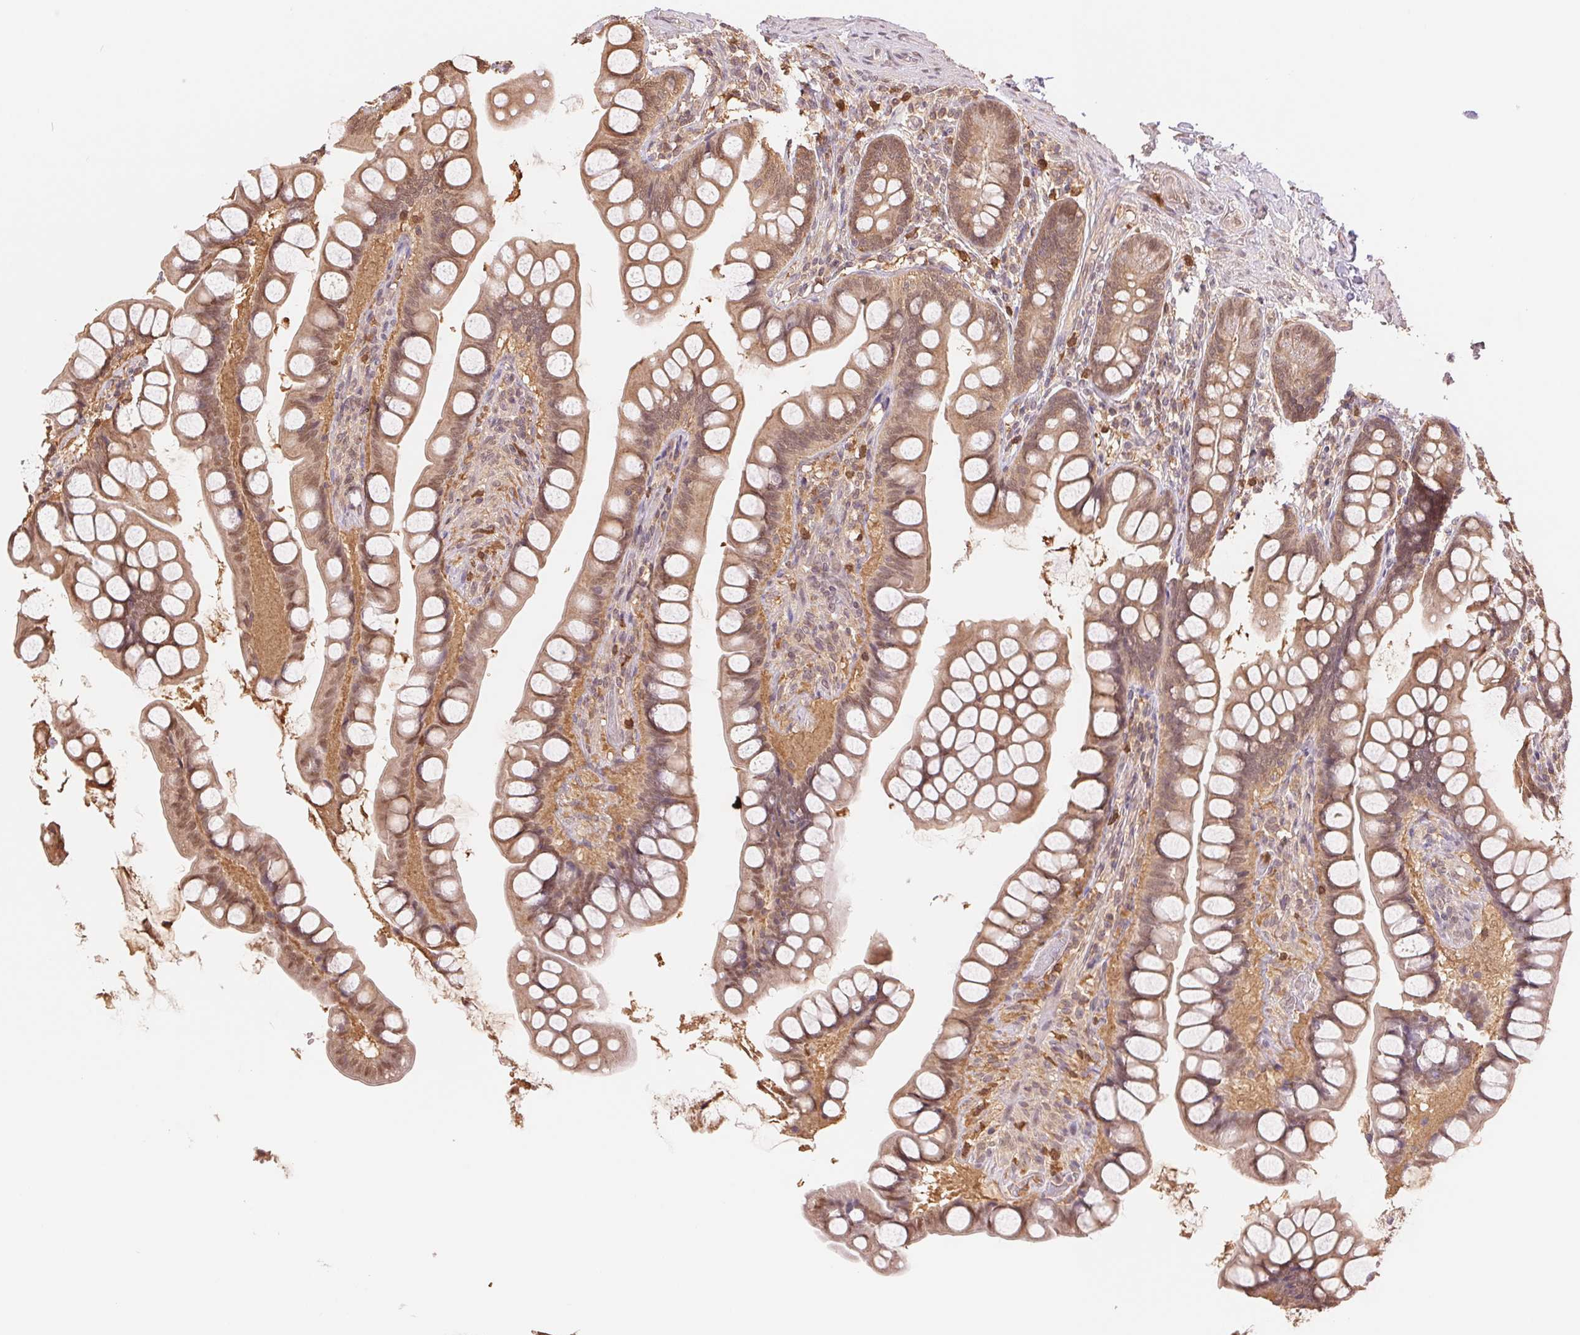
{"staining": {"intensity": "moderate", "quantity": ">75%", "location": "cytoplasmic/membranous"}, "tissue": "small intestine", "cell_type": "Glandular cells", "image_type": "normal", "snomed": [{"axis": "morphology", "description": "Normal tissue, NOS"}, {"axis": "topography", "description": "Small intestine"}], "caption": "Protein expression analysis of unremarkable human small intestine reveals moderate cytoplasmic/membranous staining in approximately >75% of glandular cells. The staining was performed using DAB to visualize the protein expression in brown, while the nuclei were stained in blue with hematoxylin (Magnification: 20x).", "gene": "CDC123", "patient": {"sex": "male", "age": 70}}